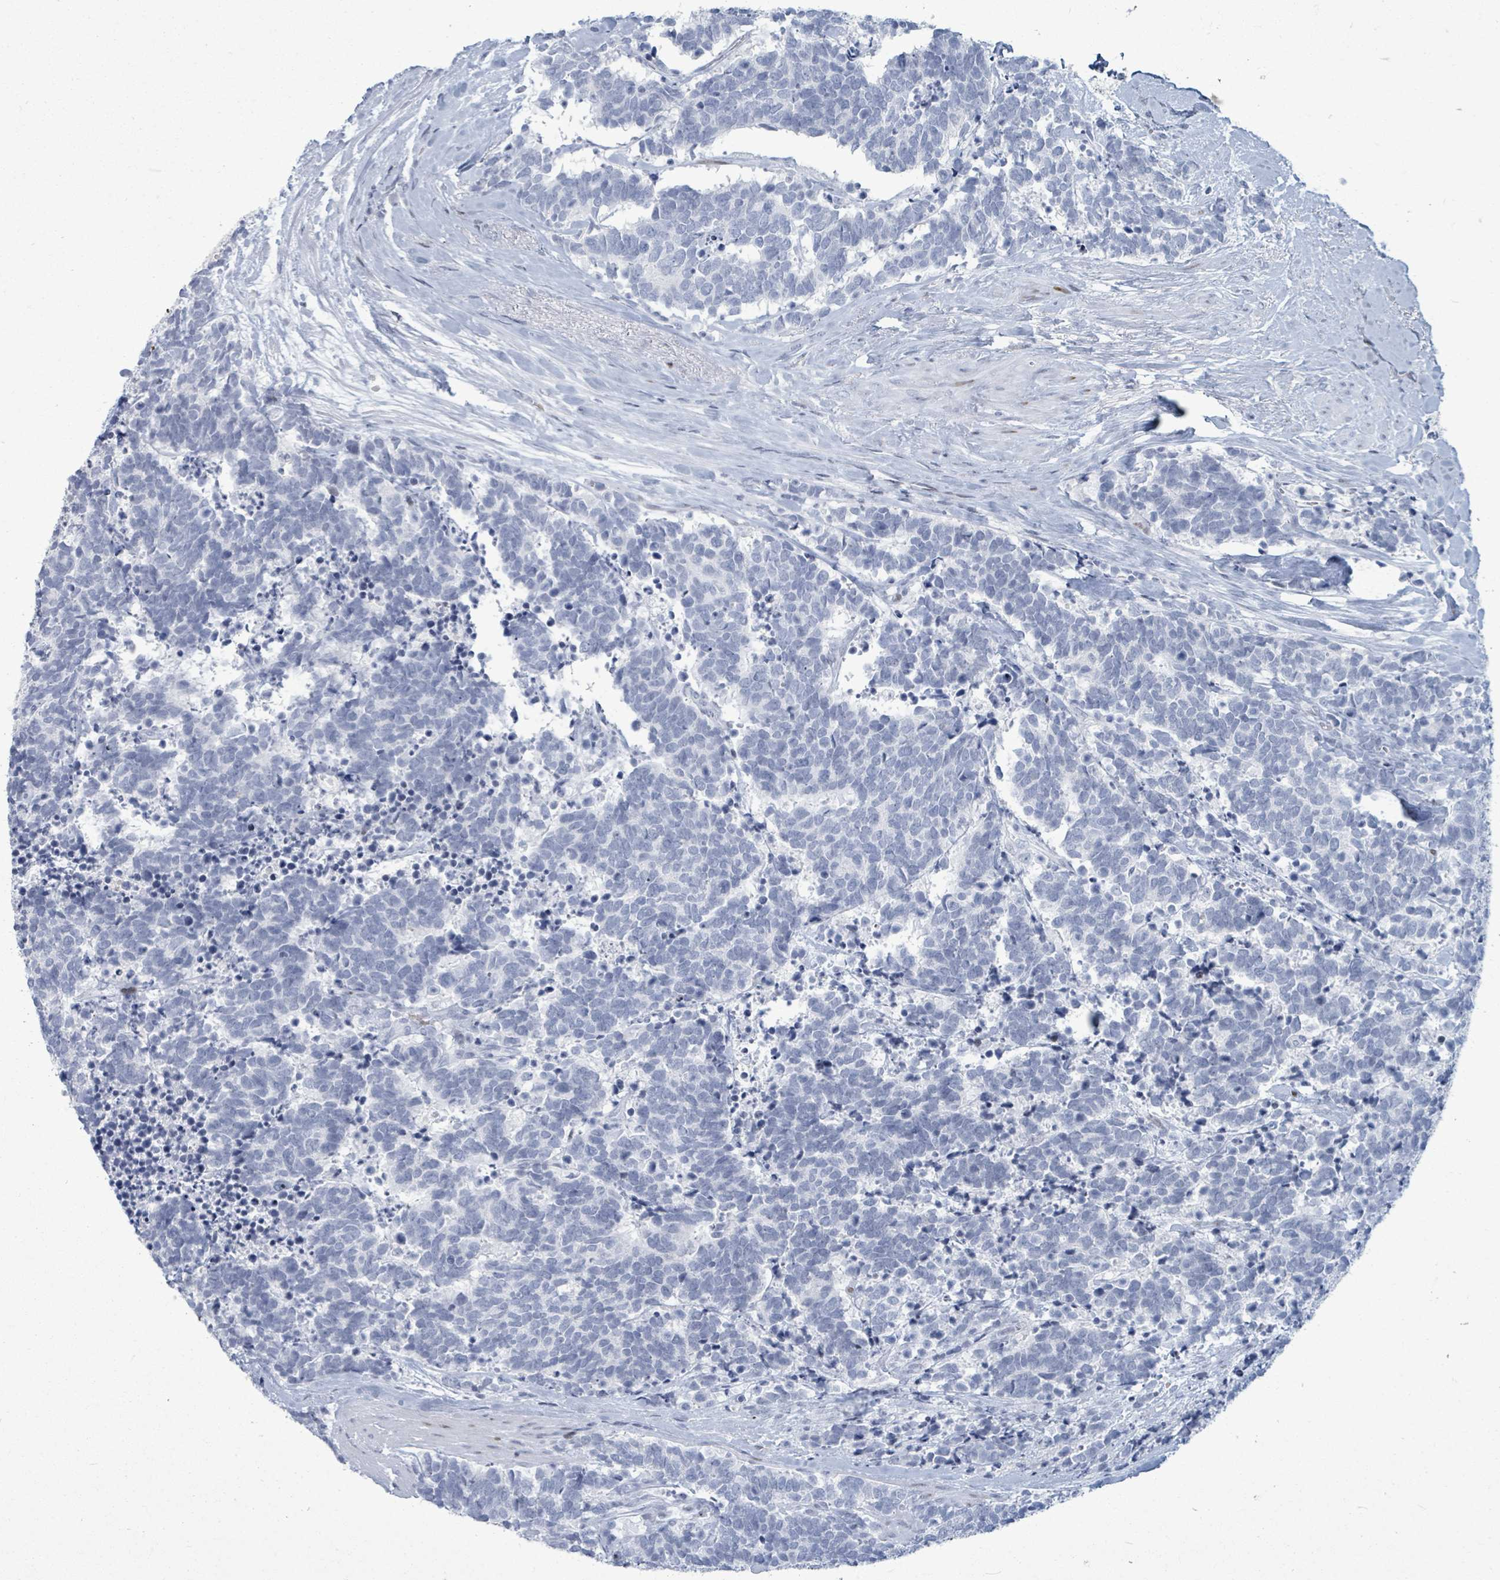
{"staining": {"intensity": "negative", "quantity": "none", "location": "none"}, "tissue": "carcinoid", "cell_type": "Tumor cells", "image_type": "cancer", "snomed": [{"axis": "morphology", "description": "Carcinoma, NOS"}, {"axis": "morphology", "description": "Carcinoid, malignant, NOS"}, {"axis": "topography", "description": "Prostate"}], "caption": "This histopathology image is of carcinoid (malignant) stained with immunohistochemistry to label a protein in brown with the nuclei are counter-stained blue. There is no expression in tumor cells.", "gene": "MALL", "patient": {"sex": "male", "age": 57}}